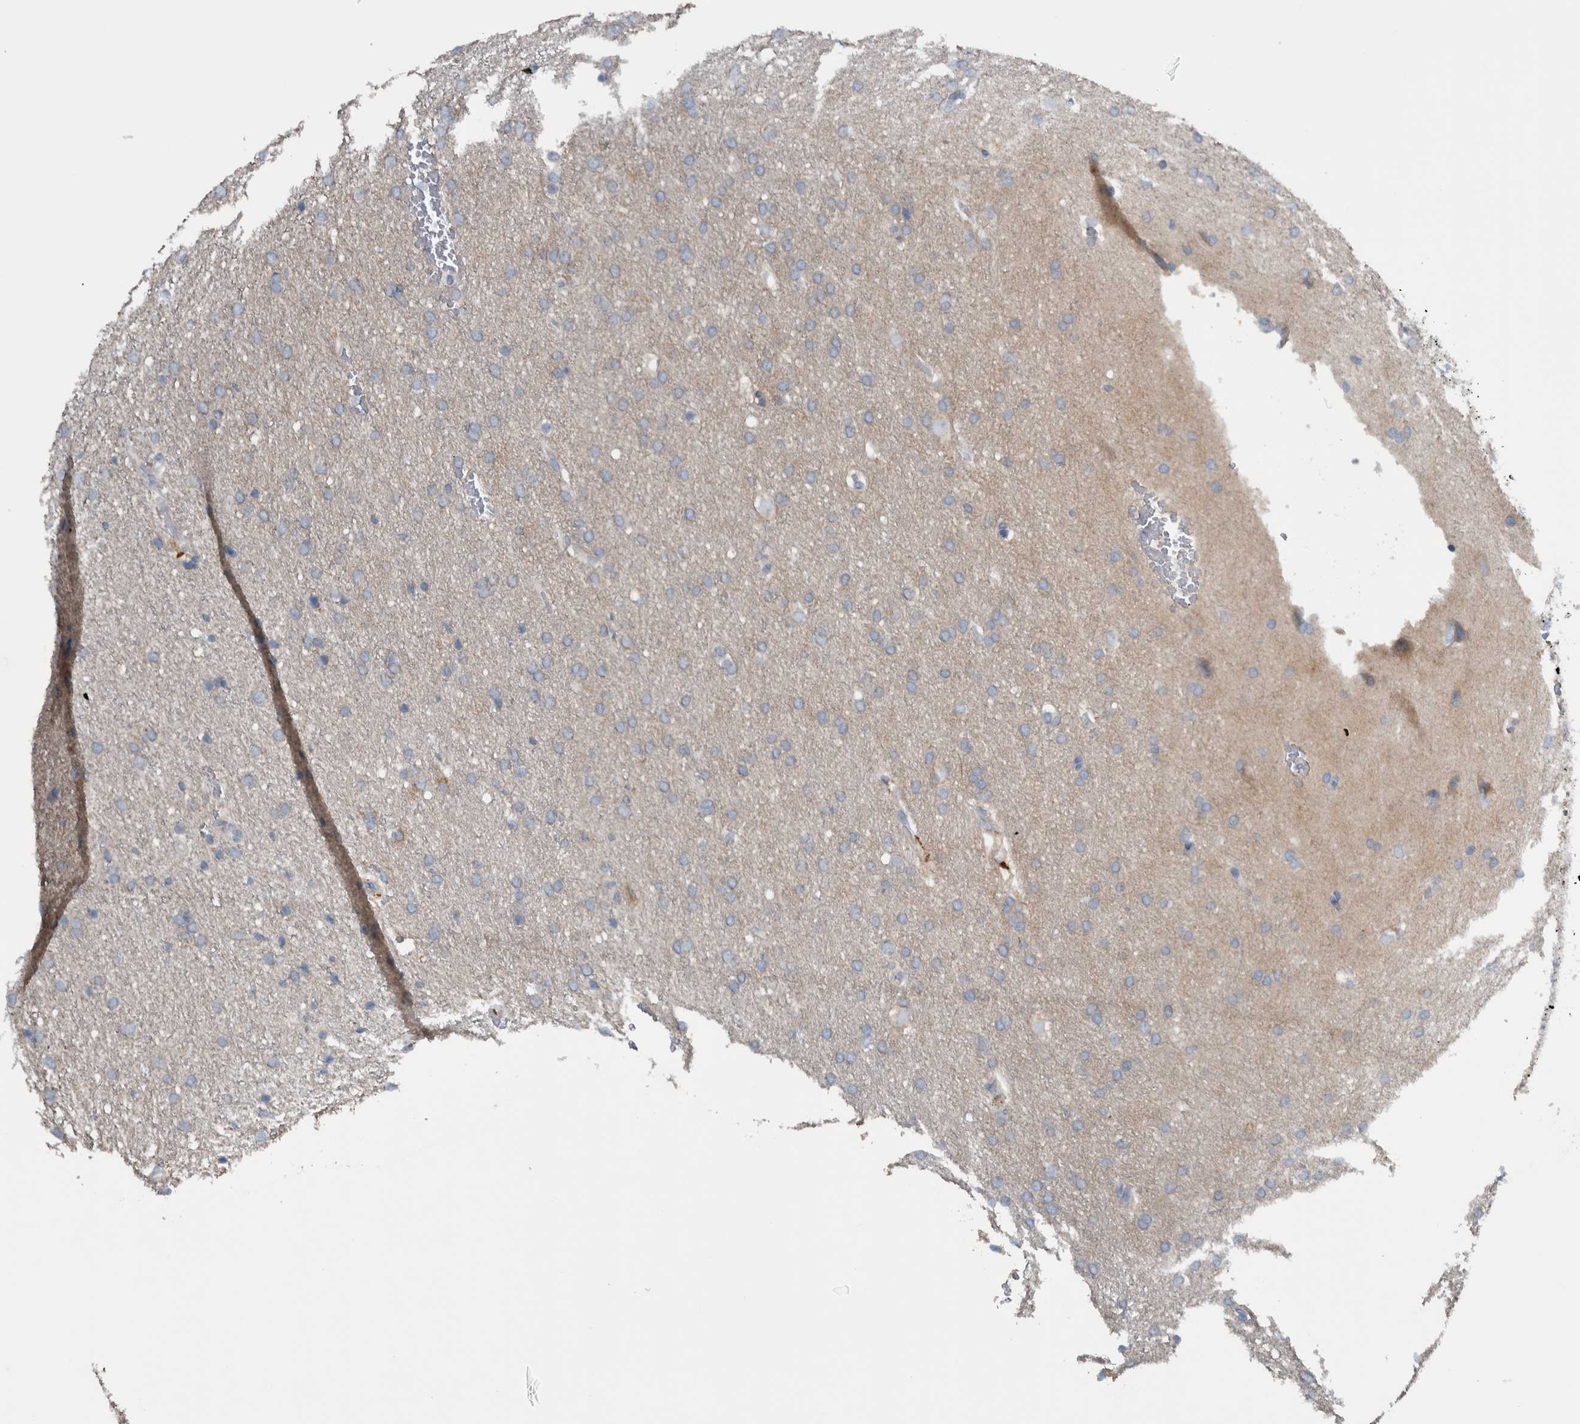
{"staining": {"intensity": "weak", "quantity": "<25%", "location": "cytoplasmic/membranous"}, "tissue": "glioma", "cell_type": "Tumor cells", "image_type": "cancer", "snomed": [{"axis": "morphology", "description": "Glioma, malignant, Low grade"}, {"axis": "topography", "description": "Brain"}], "caption": "IHC photomicrograph of neoplastic tissue: low-grade glioma (malignant) stained with DAB exhibits no significant protein expression in tumor cells.", "gene": "NT5C2", "patient": {"sex": "female", "age": 37}}